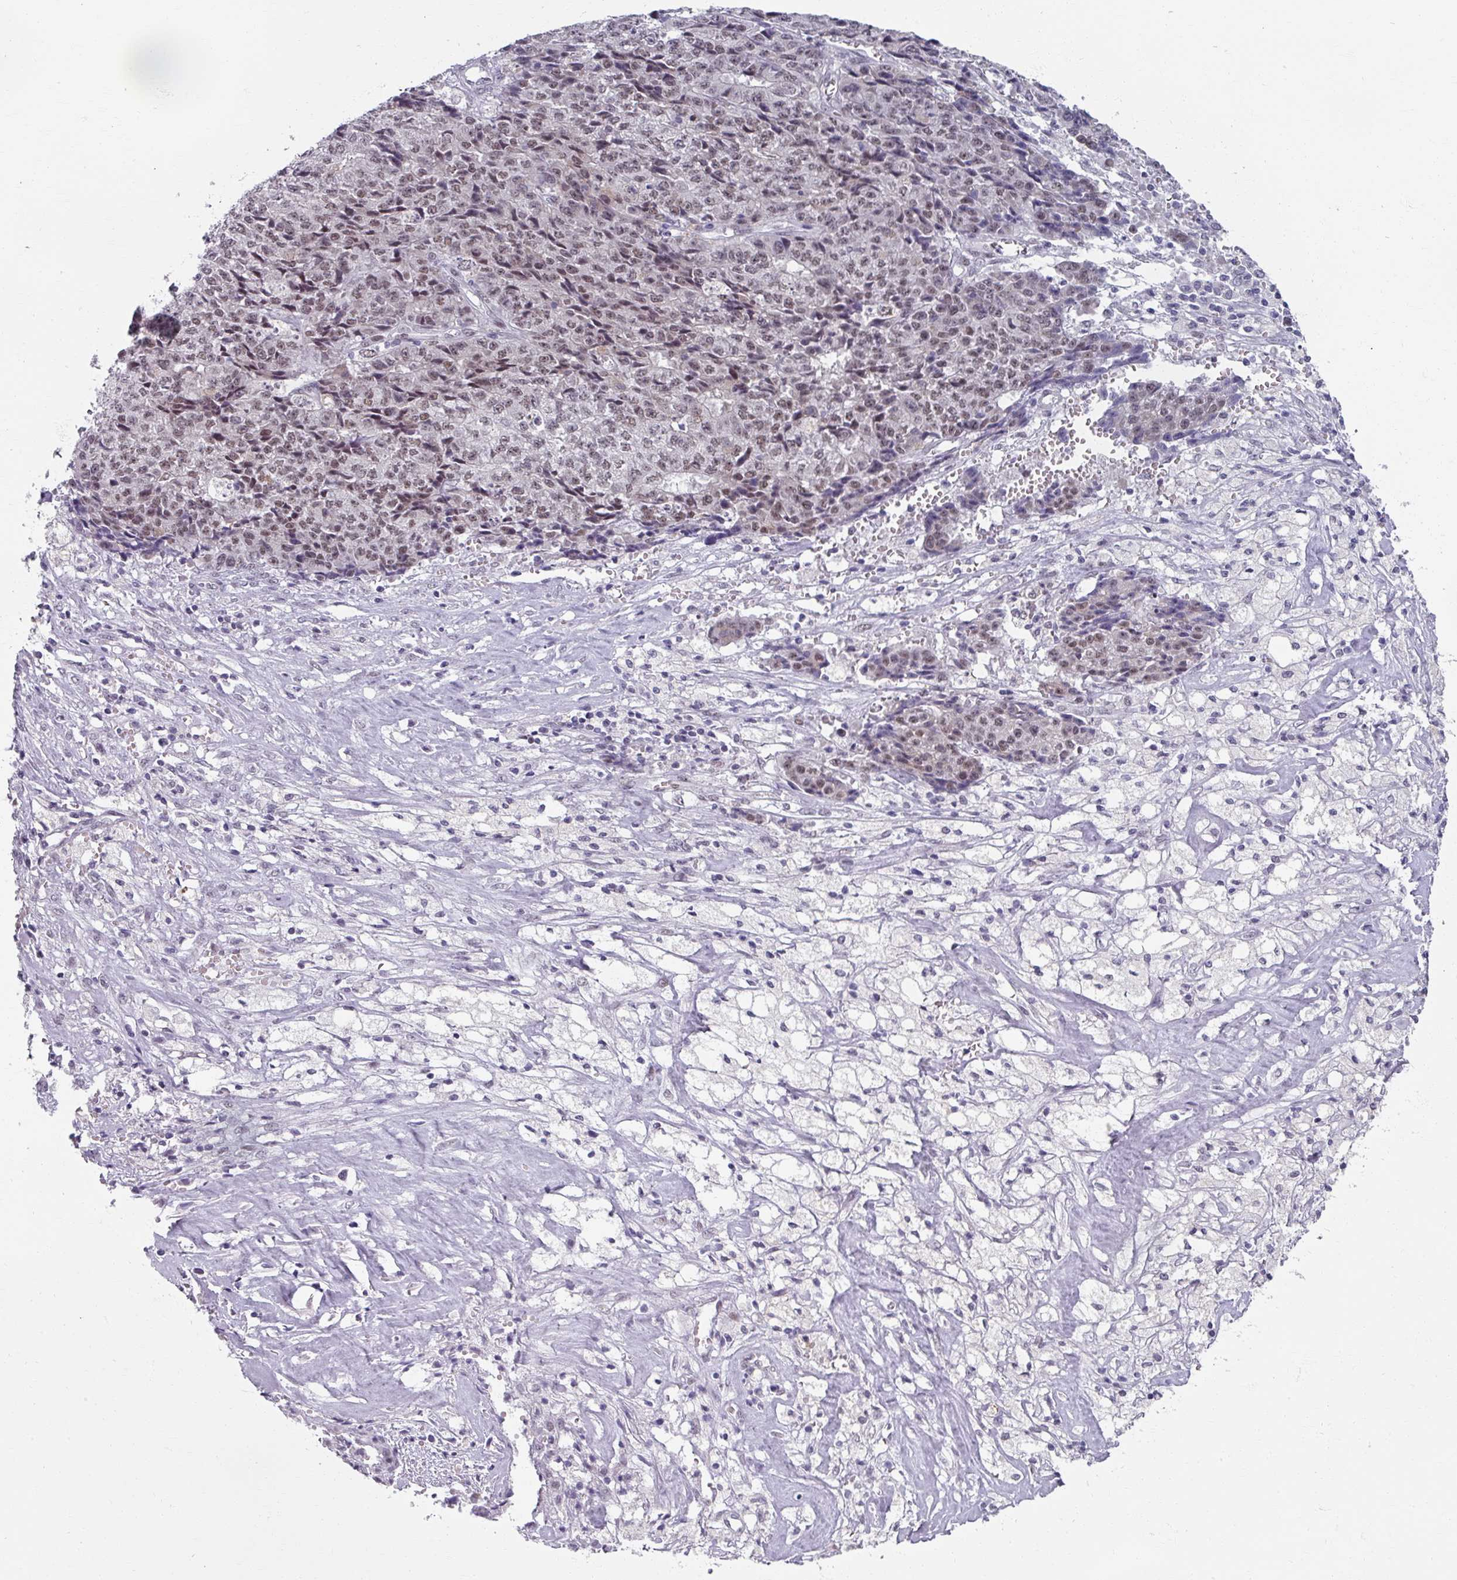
{"staining": {"intensity": "moderate", "quantity": "25%-75%", "location": "nuclear"}, "tissue": "ovarian cancer", "cell_type": "Tumor cells", "image_type": "cancer", "snomed": [{"axis": "morphology", "description": "Carcinoma, endometroid"}, {"axis": "topography", "description": "Ovary"}], "caption": "Ovarian endometroid carcinoma stained with a protein marker displays moderate staining in tumor cells.", "gene": "RIPOR3", "patient": {"sex": "female", "age": 42}}